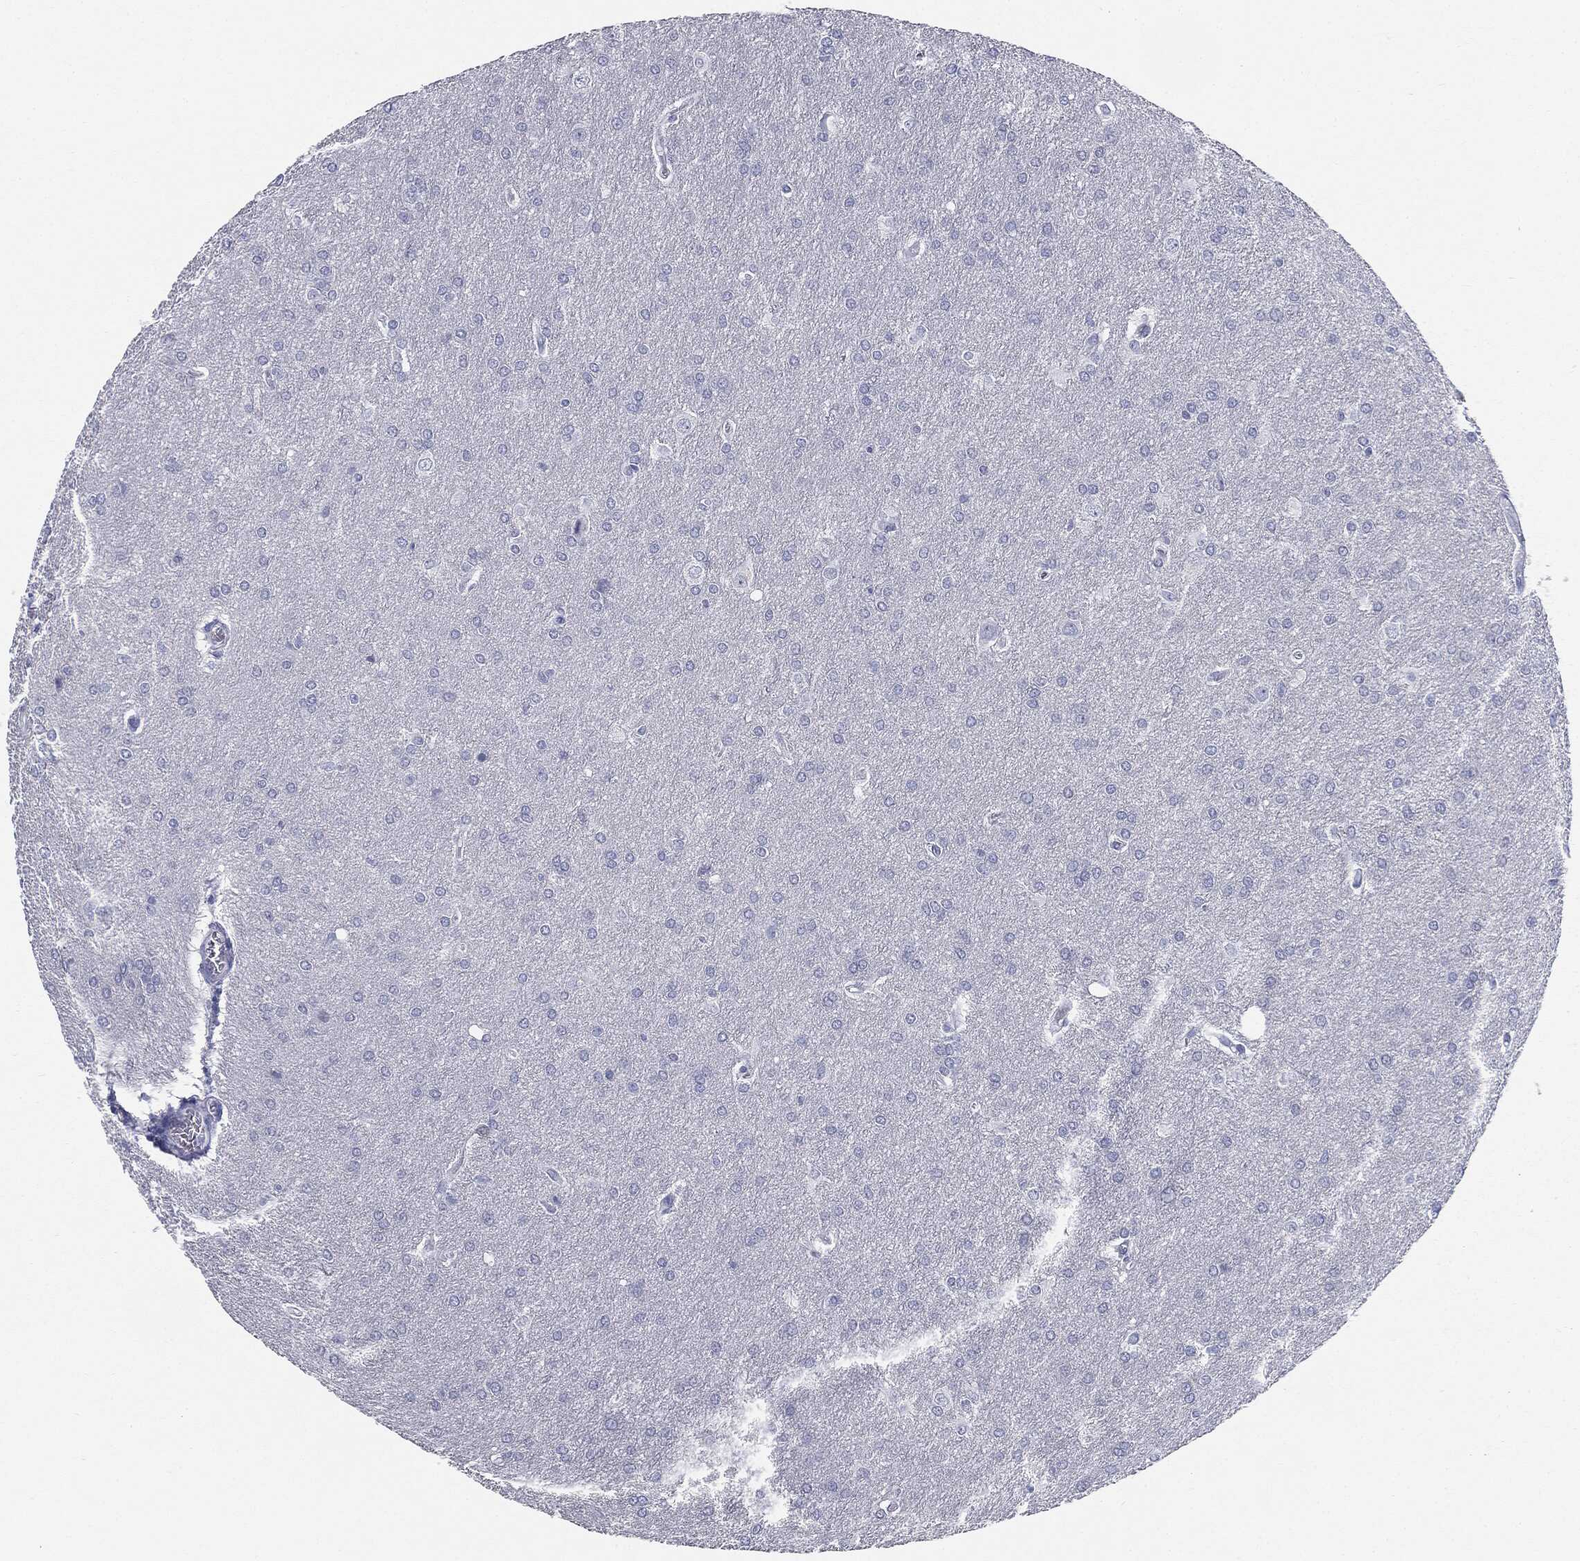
{"staining": {"intensity": "negative", "quantity": "none", "location": "none"}, "tissue": "glioma", "cell_type": "Tumor cells", "image_type": "cancer", "snomed": [{"axis": "morphology", "description": "Glioma, malignant, Low grade"}, {"axis": "topography", "description": "Brain"}], "caption": "IHC photomicrograph of neoplastic tissue: glioma stained with DAB (3,3'-diaminobenzidine) reveals no significant protein expression in tumor cells.", "gene": "CUZD1", "patient": {"sex": "female", "age": 32}}